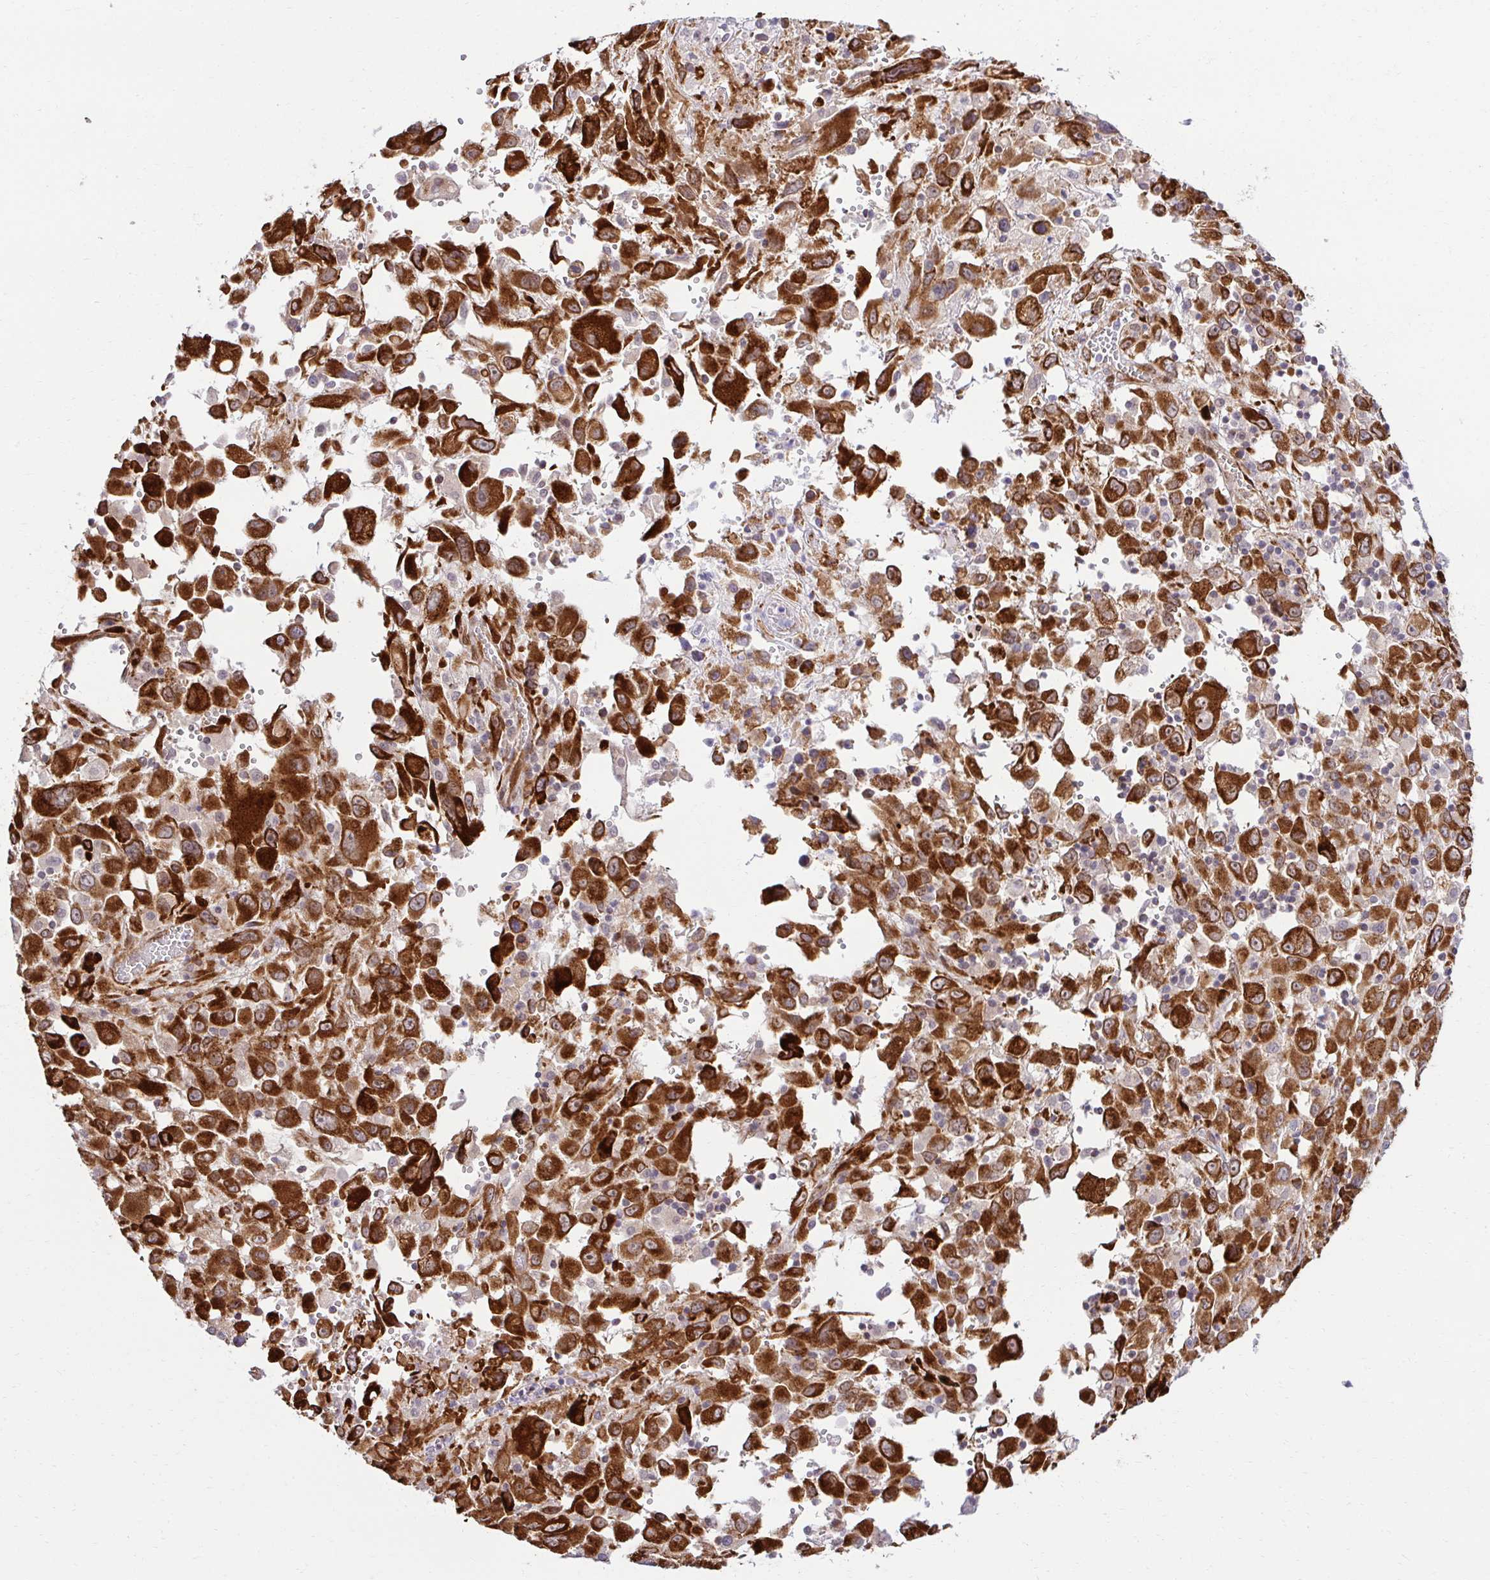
{"staining": {"intensity": "strong", "quantity": ">75%", "location": "cytoplasmic/membranous"}, "tissue": "melanoma", "cell_type": "Tumor cells", "image_type": "cancer", "snomed": [{"axis": "morphology", "description": "Malignant melanoma, Metastatic site"}, {"axis": "topography", "description": "Soft tissue"}], "caption": "IHC image of malignant melanoma (metastatic site) stained for a protein (brown), which shows high levels of strong cytoplasmic/membranous positivity in about >75% of tumor cells.", "gene": "HPS1", "patient": {"sex": "male", "age": 50}}